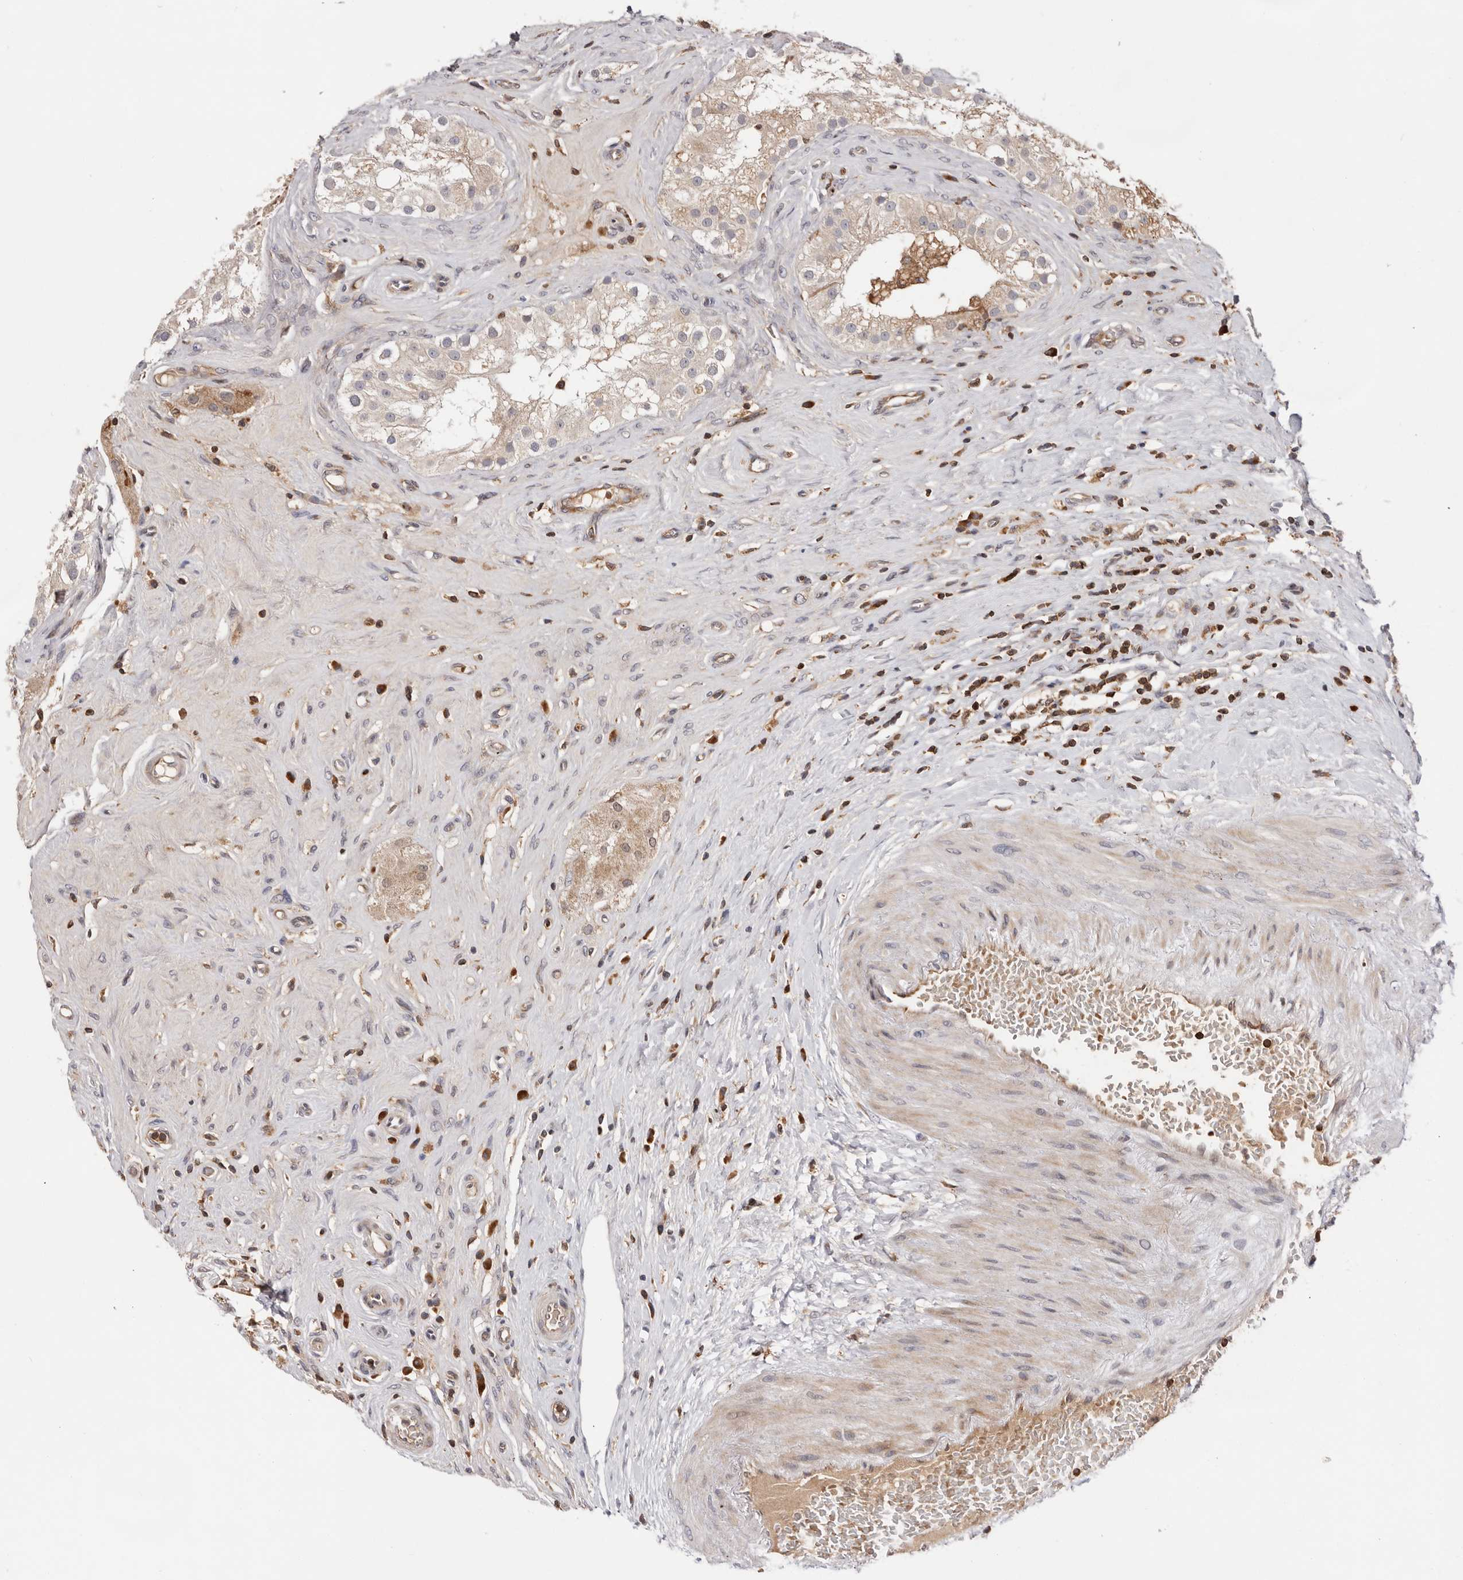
{"staining": {"intensity": "strong", "quantity": "<25%", "location": "nuclear"}, "tissue": "testis", "cell_type": "Cells in seminiferous ducts", "image_type": "normal", "snomed": [{"axis": "morphology", "description": "Normal tissue, NOS"}, {"axis": "topography", "description": "Testis"}], "caption": "Protein expression analysis of benign testis shows strong nuclear expression in approximately <25% of cells in seminiferous ducts.", "gene": "RNF213", "patient": {"sex": "male", "age": 84}}